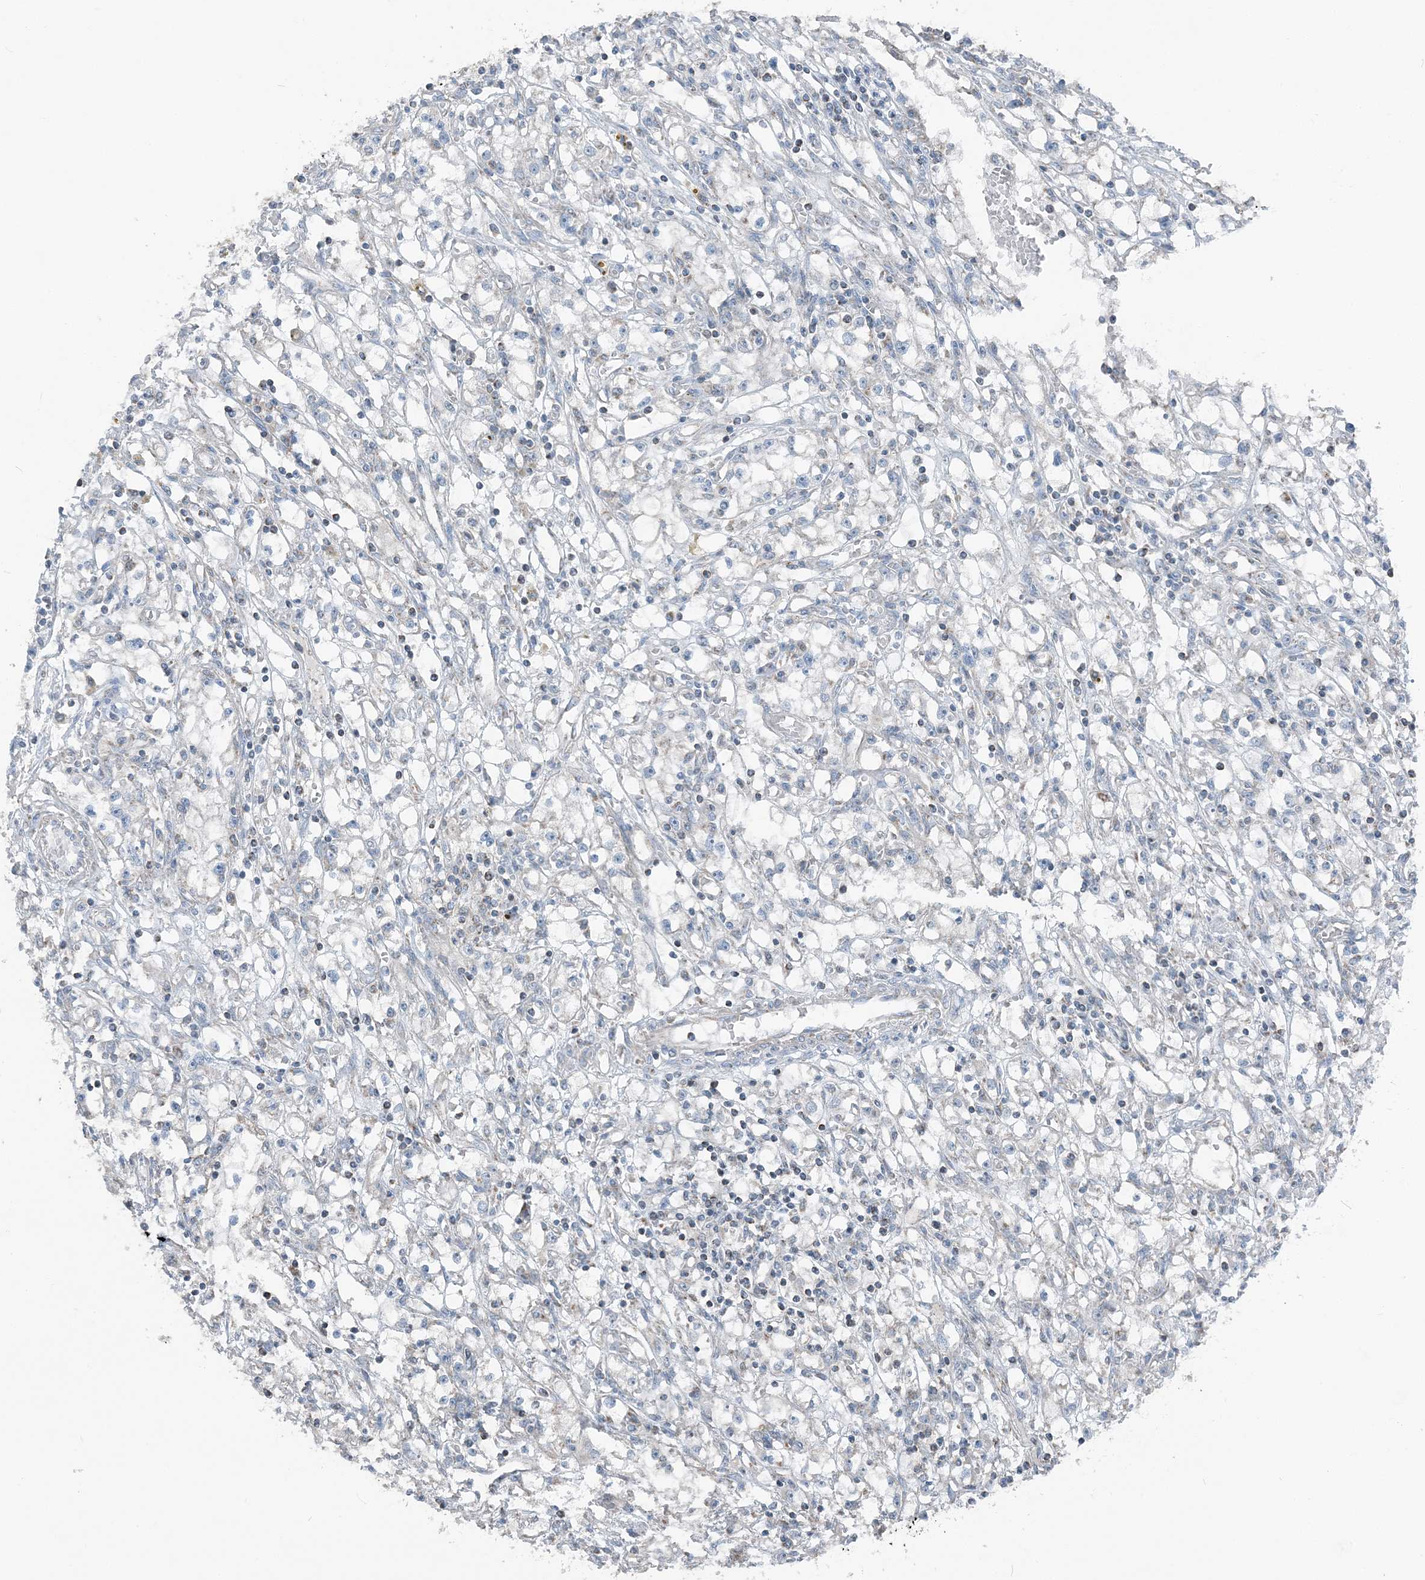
{"staining": {"intensity": "negative", "quantity": "none", "location": "none"}, "tissue": "renal cancer", "cell_type": "Tumor cells", "image_type": "cancer", "snomed": [{"axis": "morphology", "description": "Adenocarcinoma, NOS"}, {"axis": "topography", "description": "Kidney"}], "caption": "This is a photomicrograph of IHC staining of renal adenocarcinoma, which shows no expression in tumor cells.", "gene": "SUCLG1", "patient": {"sex": "male", "age": 56}}